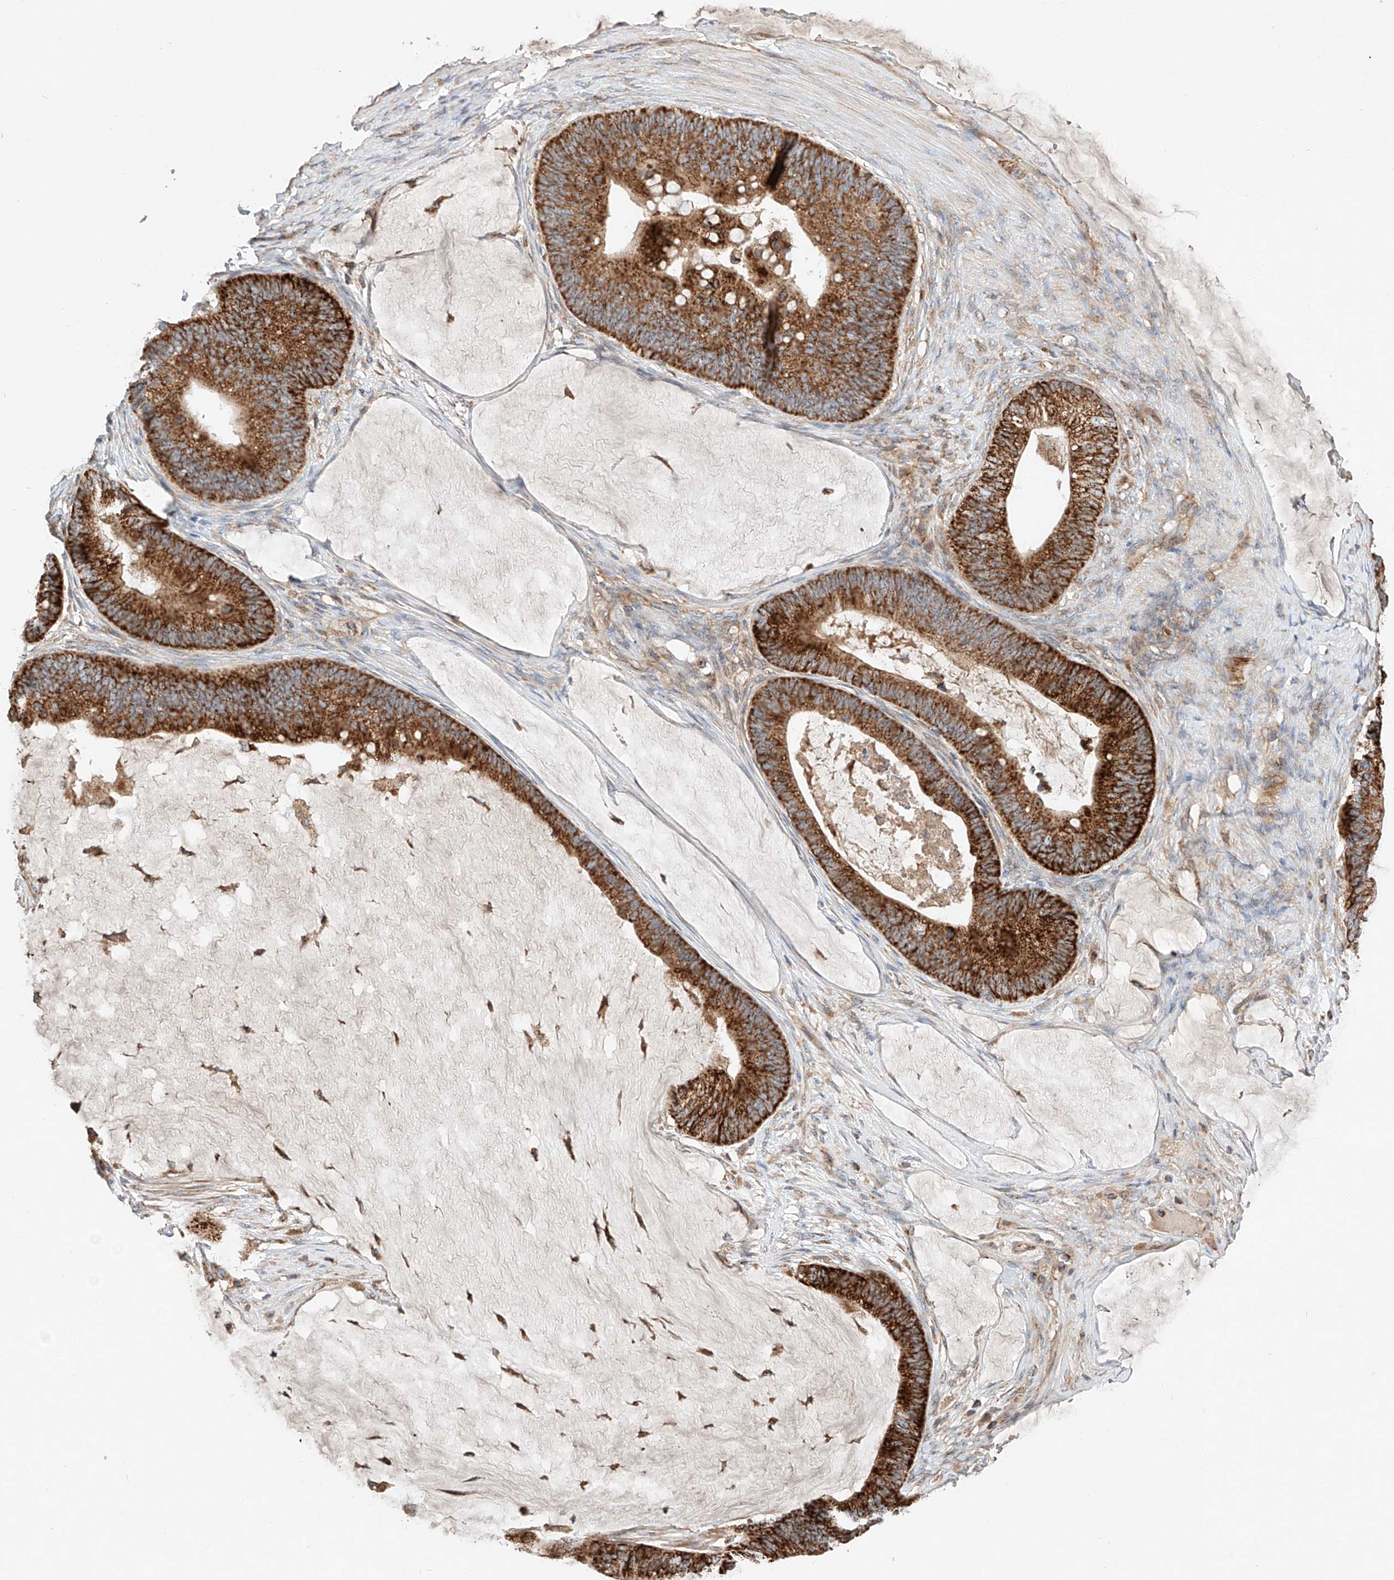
{"staining": {"intensity": "strong", "quantity": ">75%", "location": "cytoplasmic/membranous"}, "tissue": "ovarian cancer", "cell_type": "Tumor cells", "image_type": "cancer", "snomed": [{"axis": "morphology", "description": "Cystadenocarcinoma, mucinous, NOS"}, {"axis": "topography", "description": "Ovary"}], "caption": "Ovarian cancer (mucinous cystadenocarcinoma) was stained to show a protein in brown. There is high levels of strong cytoplasmic/membranous staining in approximately >75% of tumor cells.", "gene": "RUSC1", "patient": {"sex": "female", "age": 61}}